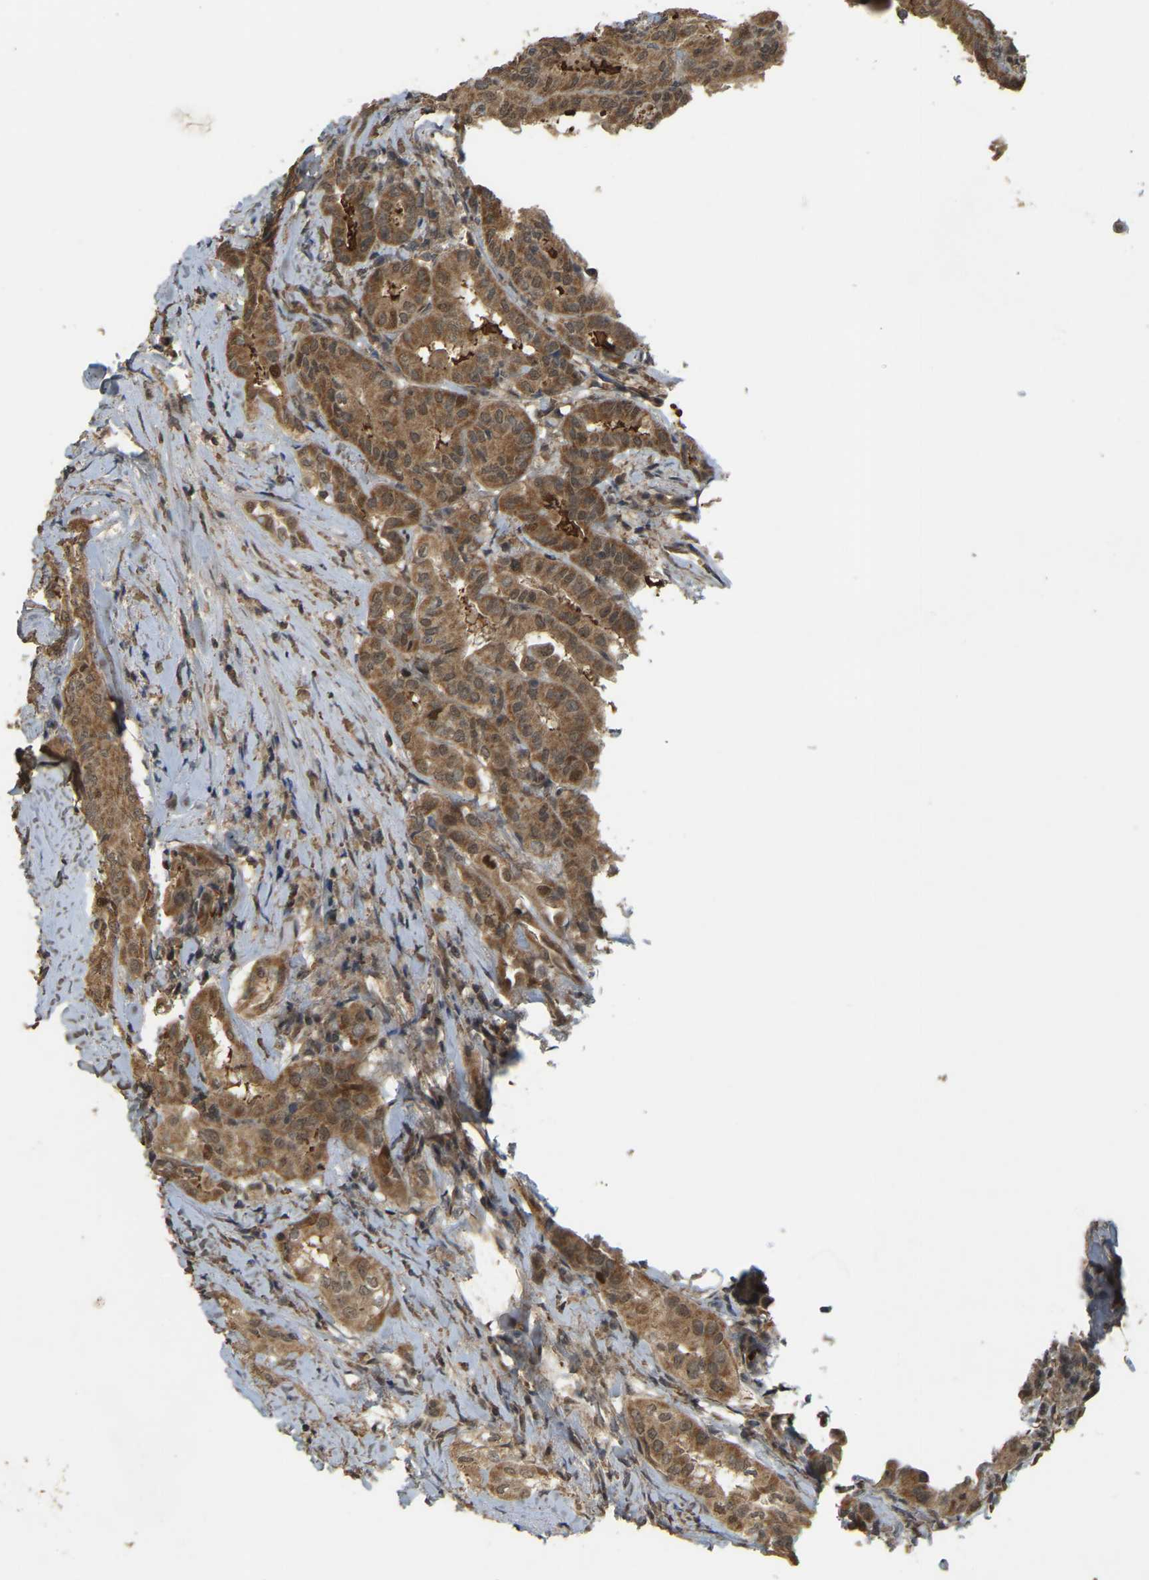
{"staining": {"intensity": "moderate", "quantity": ">75%", "location": "cytoplasmic/membranous"}, "tissue": "thyroid cancer", "cell_type": "Tumor cells", "image_type": "cancer", "snomed": [{"axis": "morphology", "description": "Papillary adenocarcinoma, NOS"}, {"axis": "topography", "description": "Thyroid gland"}], "caption": "Immunohistochemical staining of papillary adenocarcinoma (thyroid) exhibits medium levels of moderate cytoplasmic/membranous protein staining in about >75% of tumor cells.", "gene": "BRF2", "patient": {"sex": "female", "age": 42}}